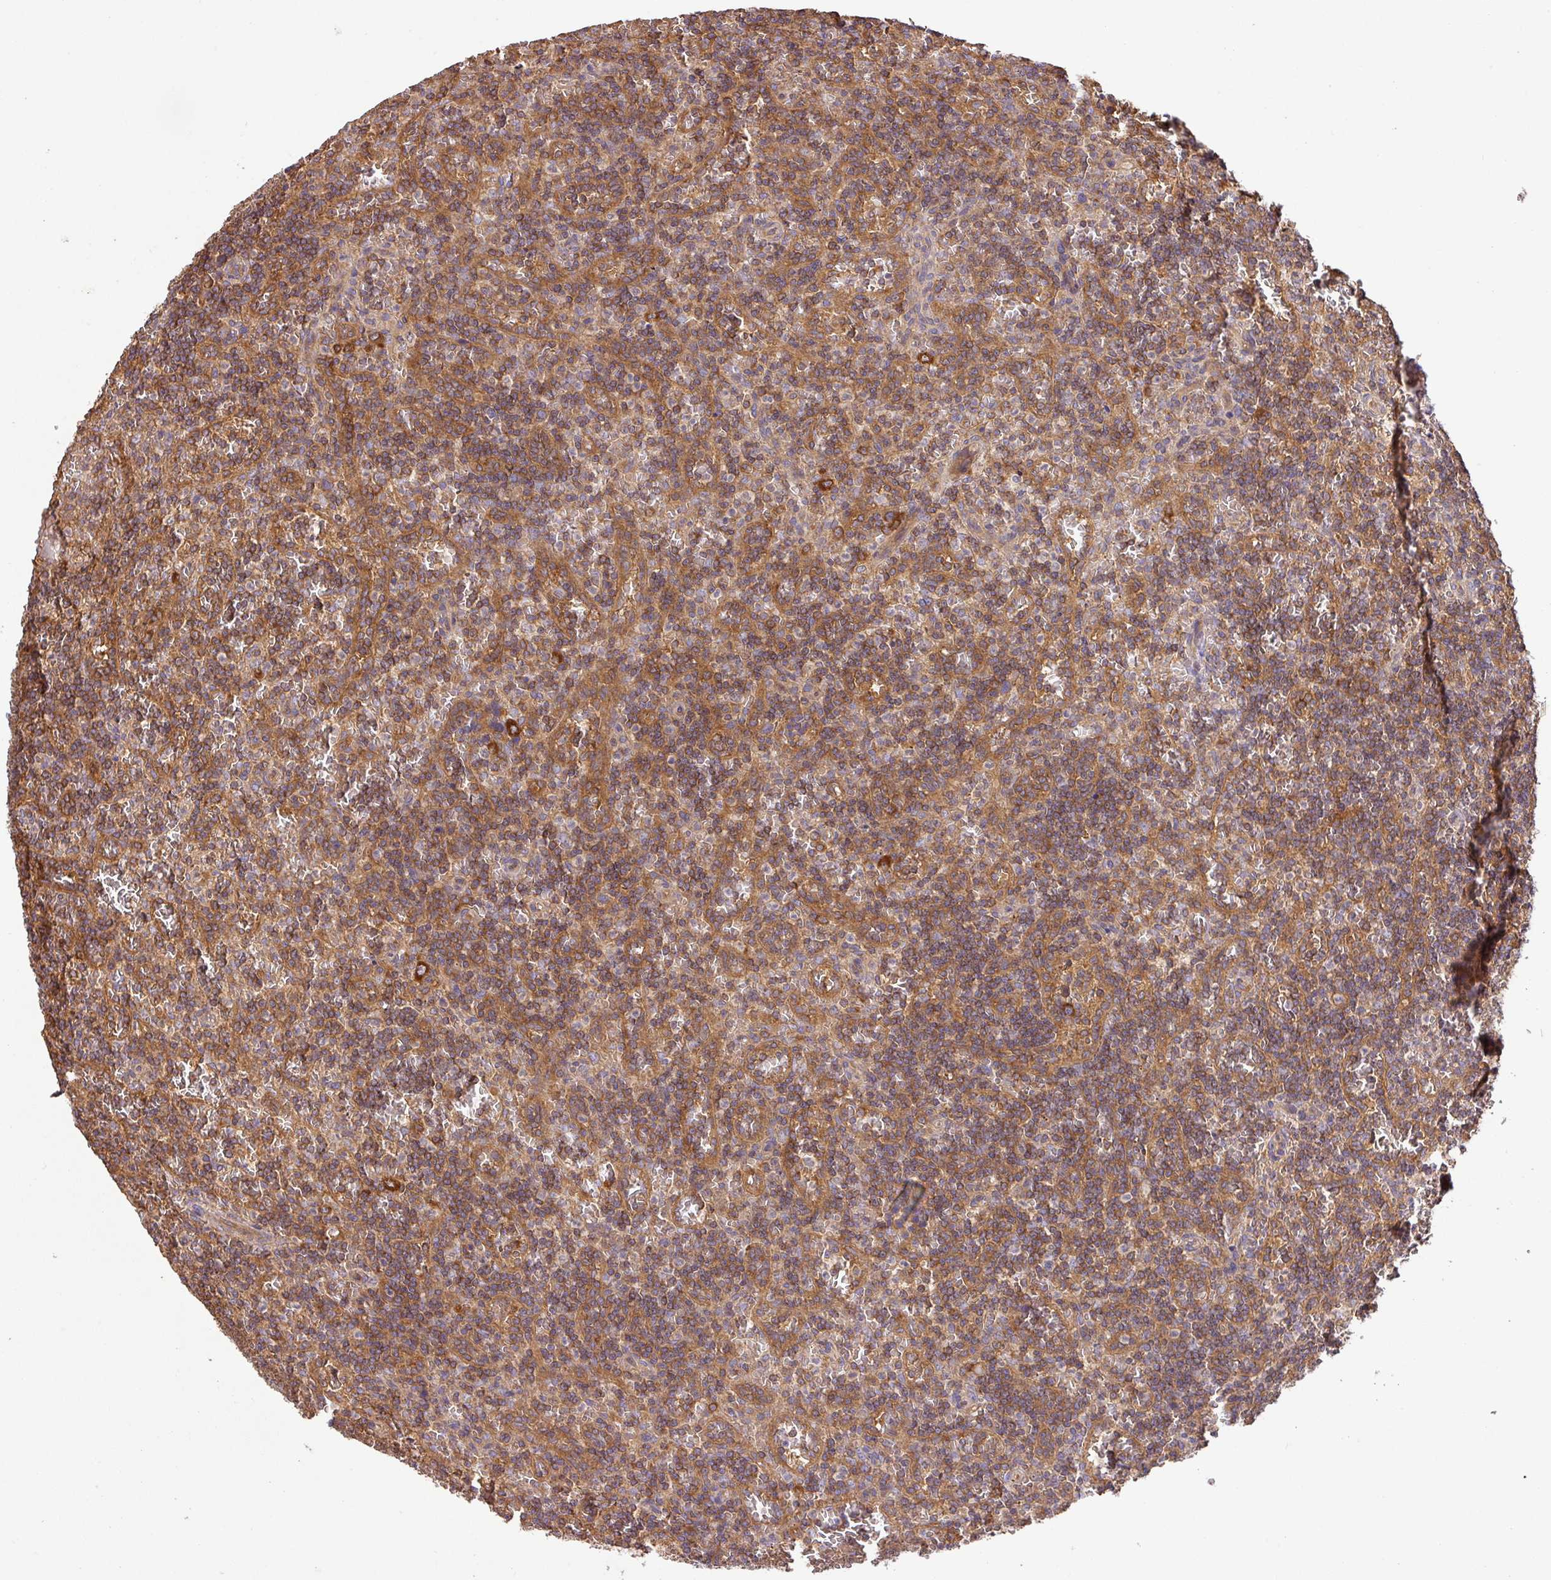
{"staining": {"intensity": "moderate", "quantity": "25%-75%", "location": "cytoplasmic/membranous"}, "tissue": "lymphoma", "cell_type": "Tumor cells", "image_type": "cancer", "snomed": [{"axis": "morphology", "description": "Malignant lymphoma, non-Hodgkin's type, Low grade"}, {"axis": "topography", "description": "Spleen"}], "caption": "Malignant lymphoma, non-Hodgkin's type (low-grade) stained with a protein marker reveals moderate staining in tumor cells.", "gene": "GSPT1", "patient": {"sex": "male", "age": 73}}